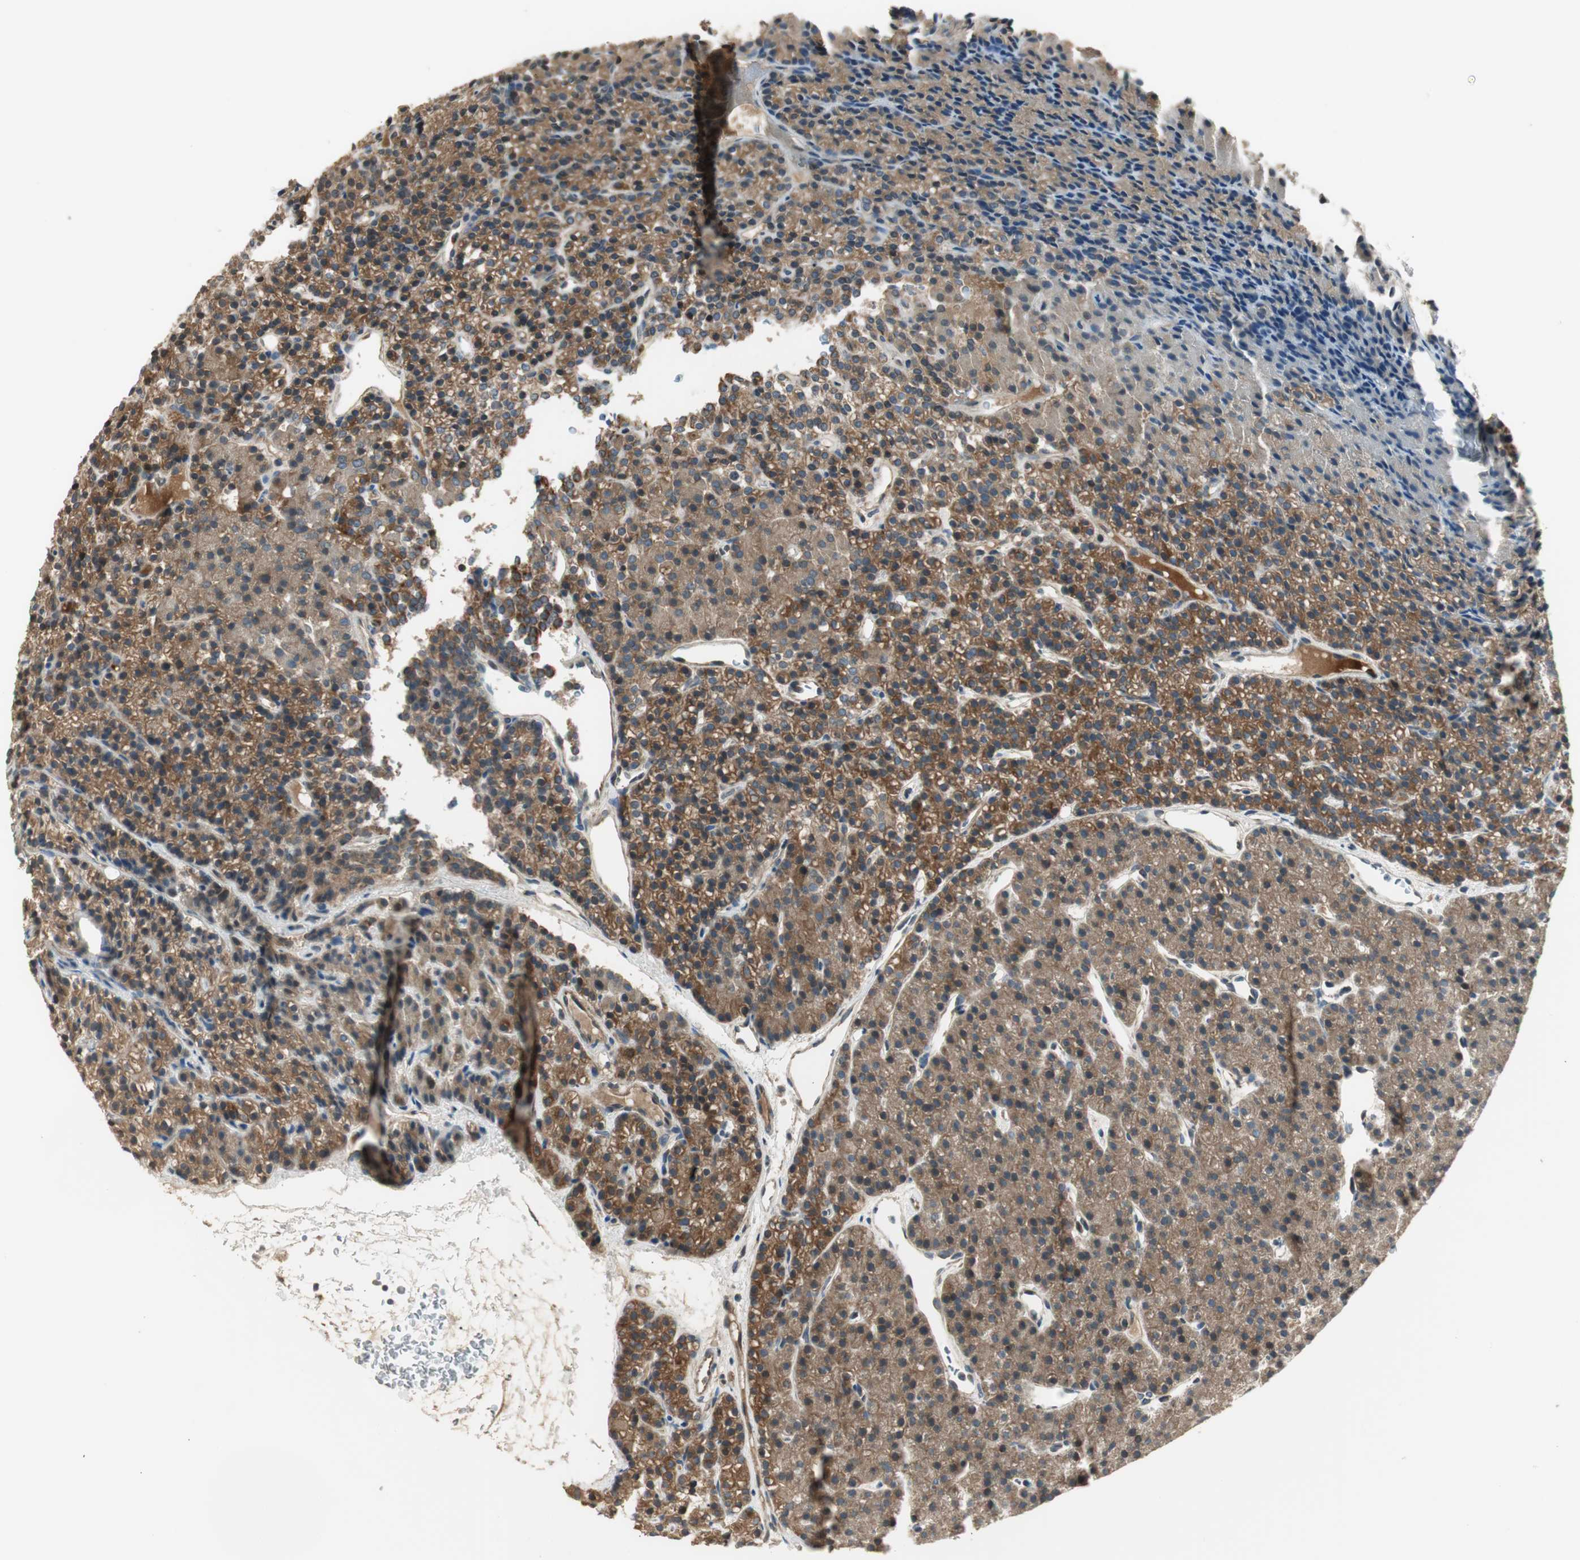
{"staining": {"intensity": "moderate", "quantity": ">75%", "location": "cytoplasmic/membranous"}, "tissue": "parathyroid gland", "cell_type": "Glandular cells", "image_type": "normal", "snomed": [{"axis": "morphology", "description": "Normal tissue, NOS"}, {"axis": "morphology", "description": "Hyperplasia, NOS"}, {"axis": "topography", "description": "Parathyroid gland"}], "caption": "IHC (DAB) staining of benign parathyroid gland exhibits moderate cytoplasmic/membranous protein positivity in about >75% of glandular cells. (IHC, brightfield microscopy, high magnification).", "gene": "PFDN5", "patient": {"sex": "male", "age": 44}}